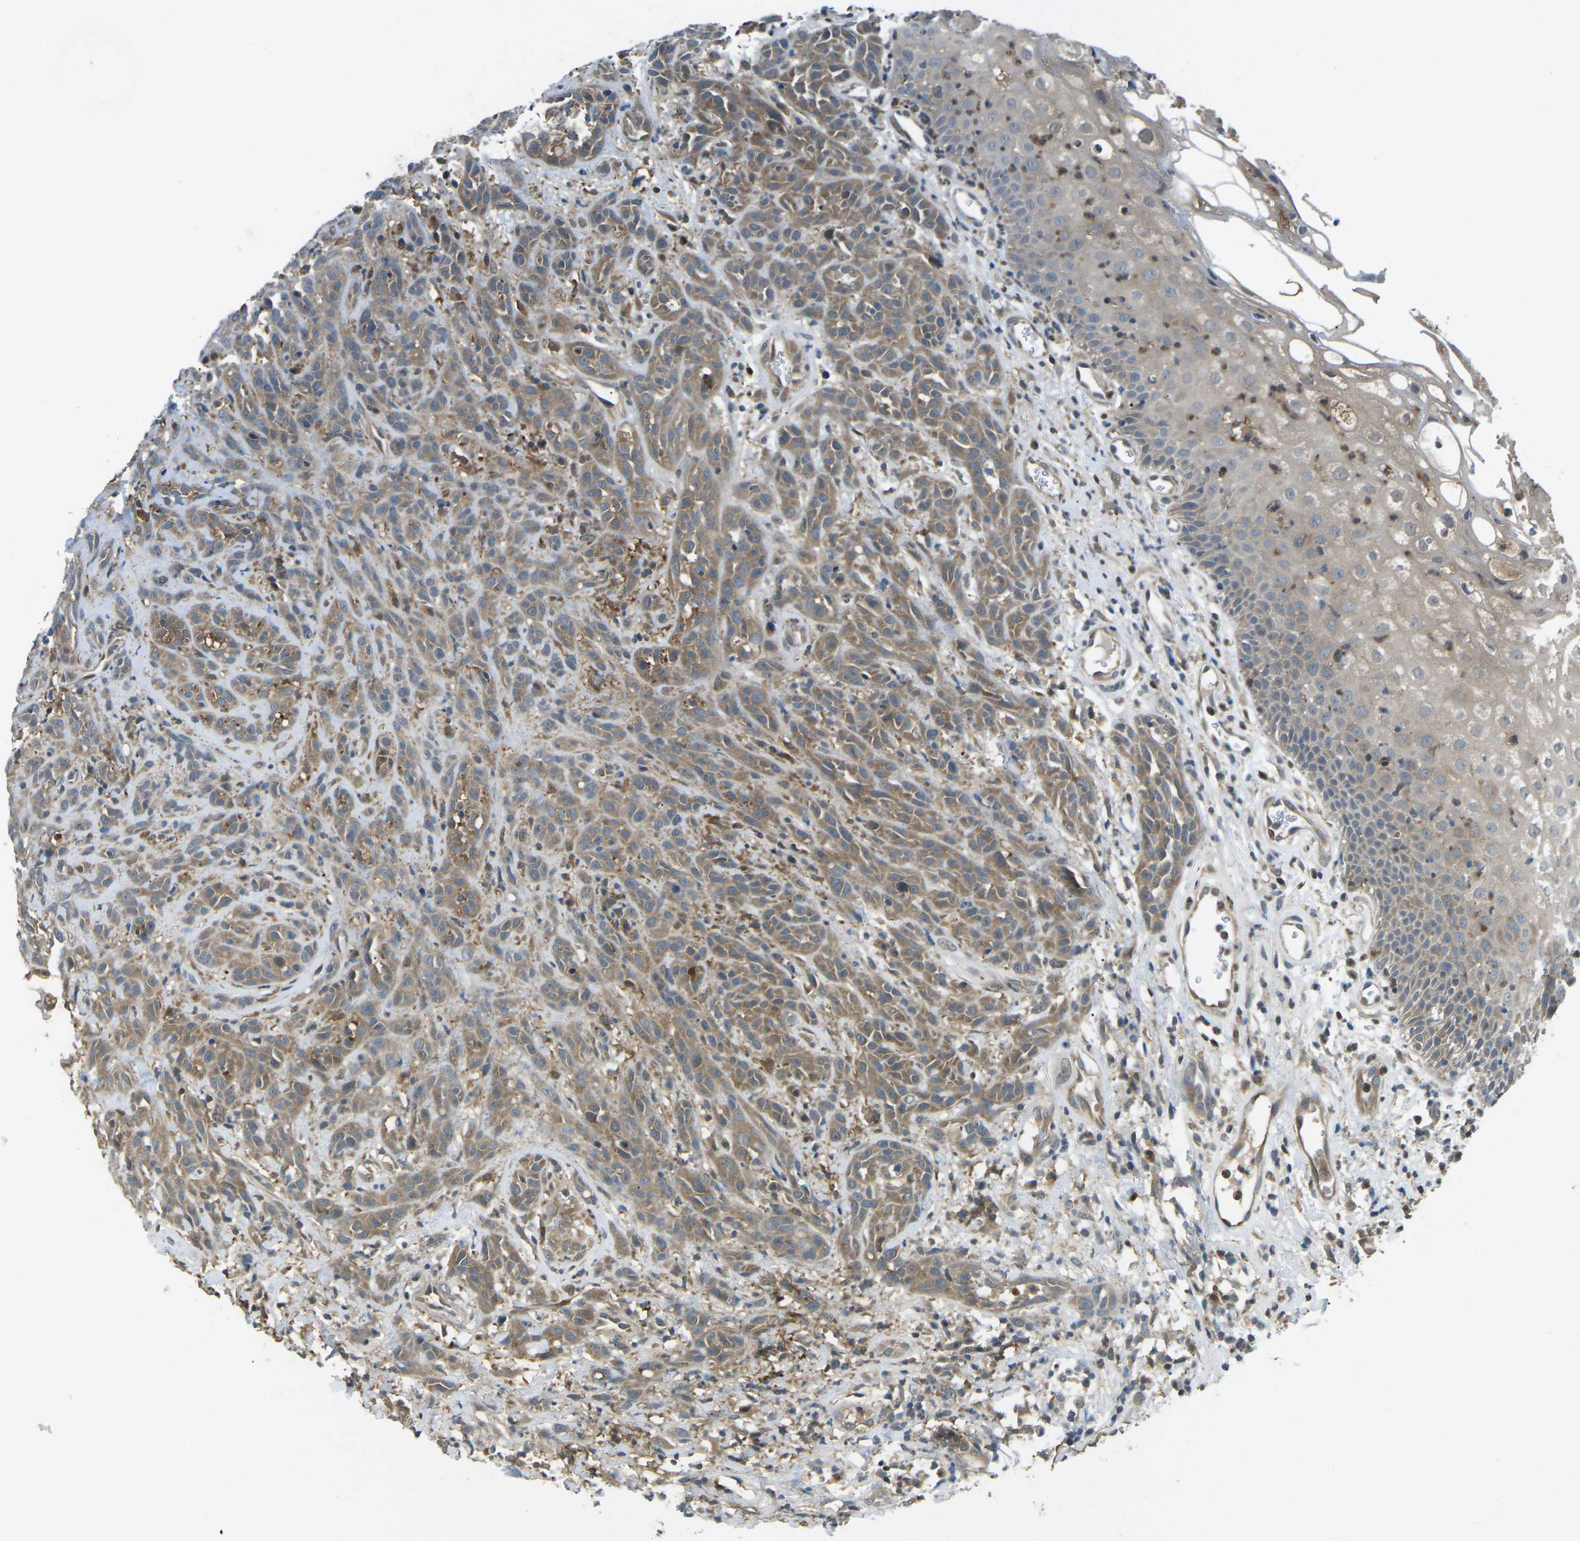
{"staining": {"intensity": "moderate", "quantity": ">75%", "location": "cytoplasmic/membranous"}, "tissue": "head and neck cancer", "cell_type": "Tumor cells", "image_type": "cancer", "snomed": [{"axis": "morphology", "description": "Normal tissue, NOS"}, {"axis": "morphology", "description": "Squamous cell carcinoma, NOS"}, {"axis": "topography", "description": "Cartilage tissue"}, {"axis": "topography", "description": "Head-Neck"}], "caption": "Moderate cytoplasmic/membranous protein expression is seen in about >75% of tumor cells in head and neck squamous cell carcinoma.", "gene": "PIEZO2", "patient": {"sex": "male", "age": 62}}